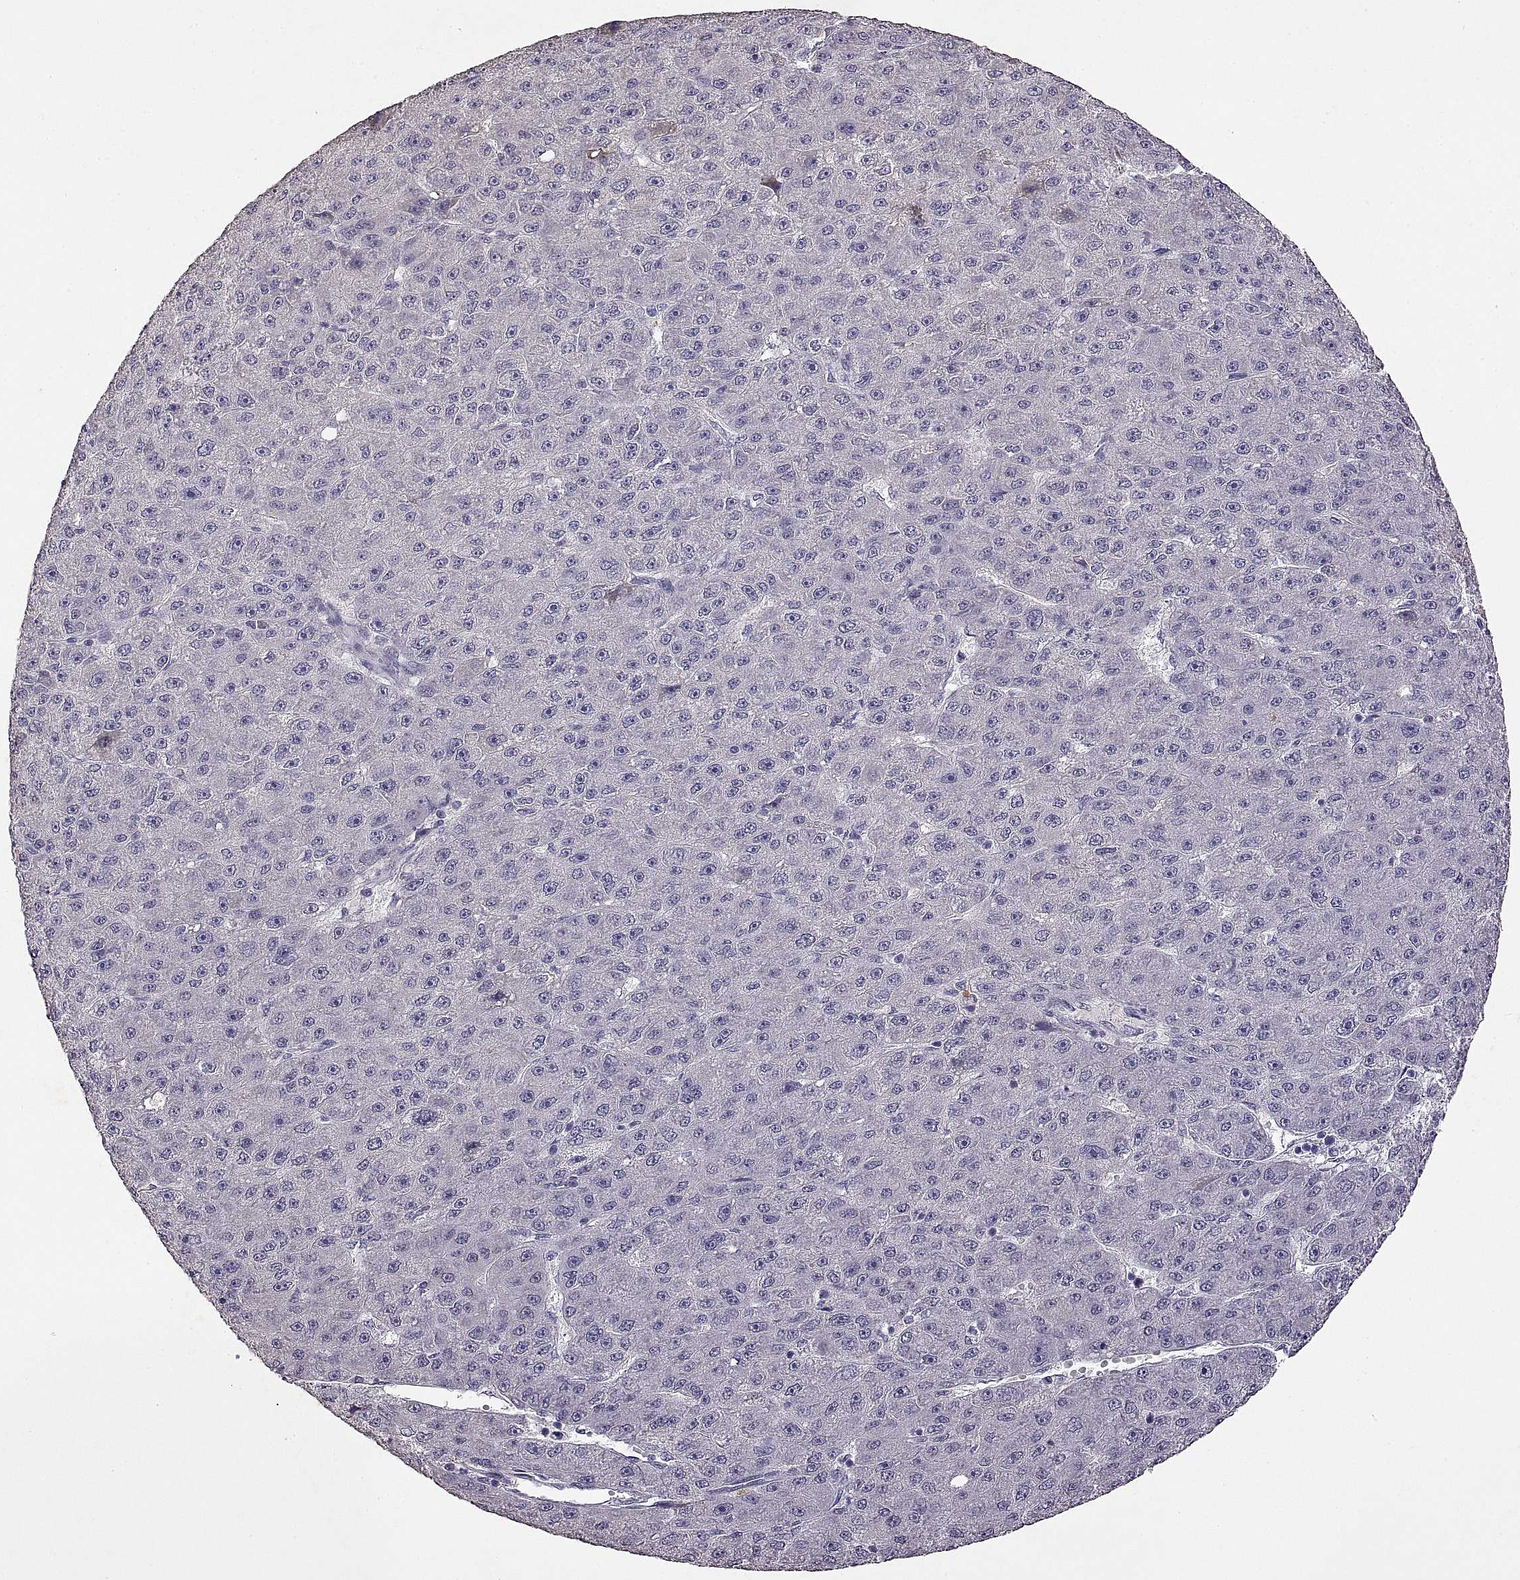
{"staining": {"intensity": "negative", "quantity": "none", "location": "none"}, "tissue": "liver cancer", "cell_type": "Tumor cells", "image_type": "cancer", "snomed": [{"axis": "morphology", "description": "Carcinoma, Hepatocellular, NOS"}, {"axis": "topography", "description": "Liver"}], "caption": "Liver hepatocellular carcinoma stained for a protein using immunohistochemistry demonstrates no staining tumor cells.", "gene": "DEFB136", "patient": {"sex": "male", "age": 67}}